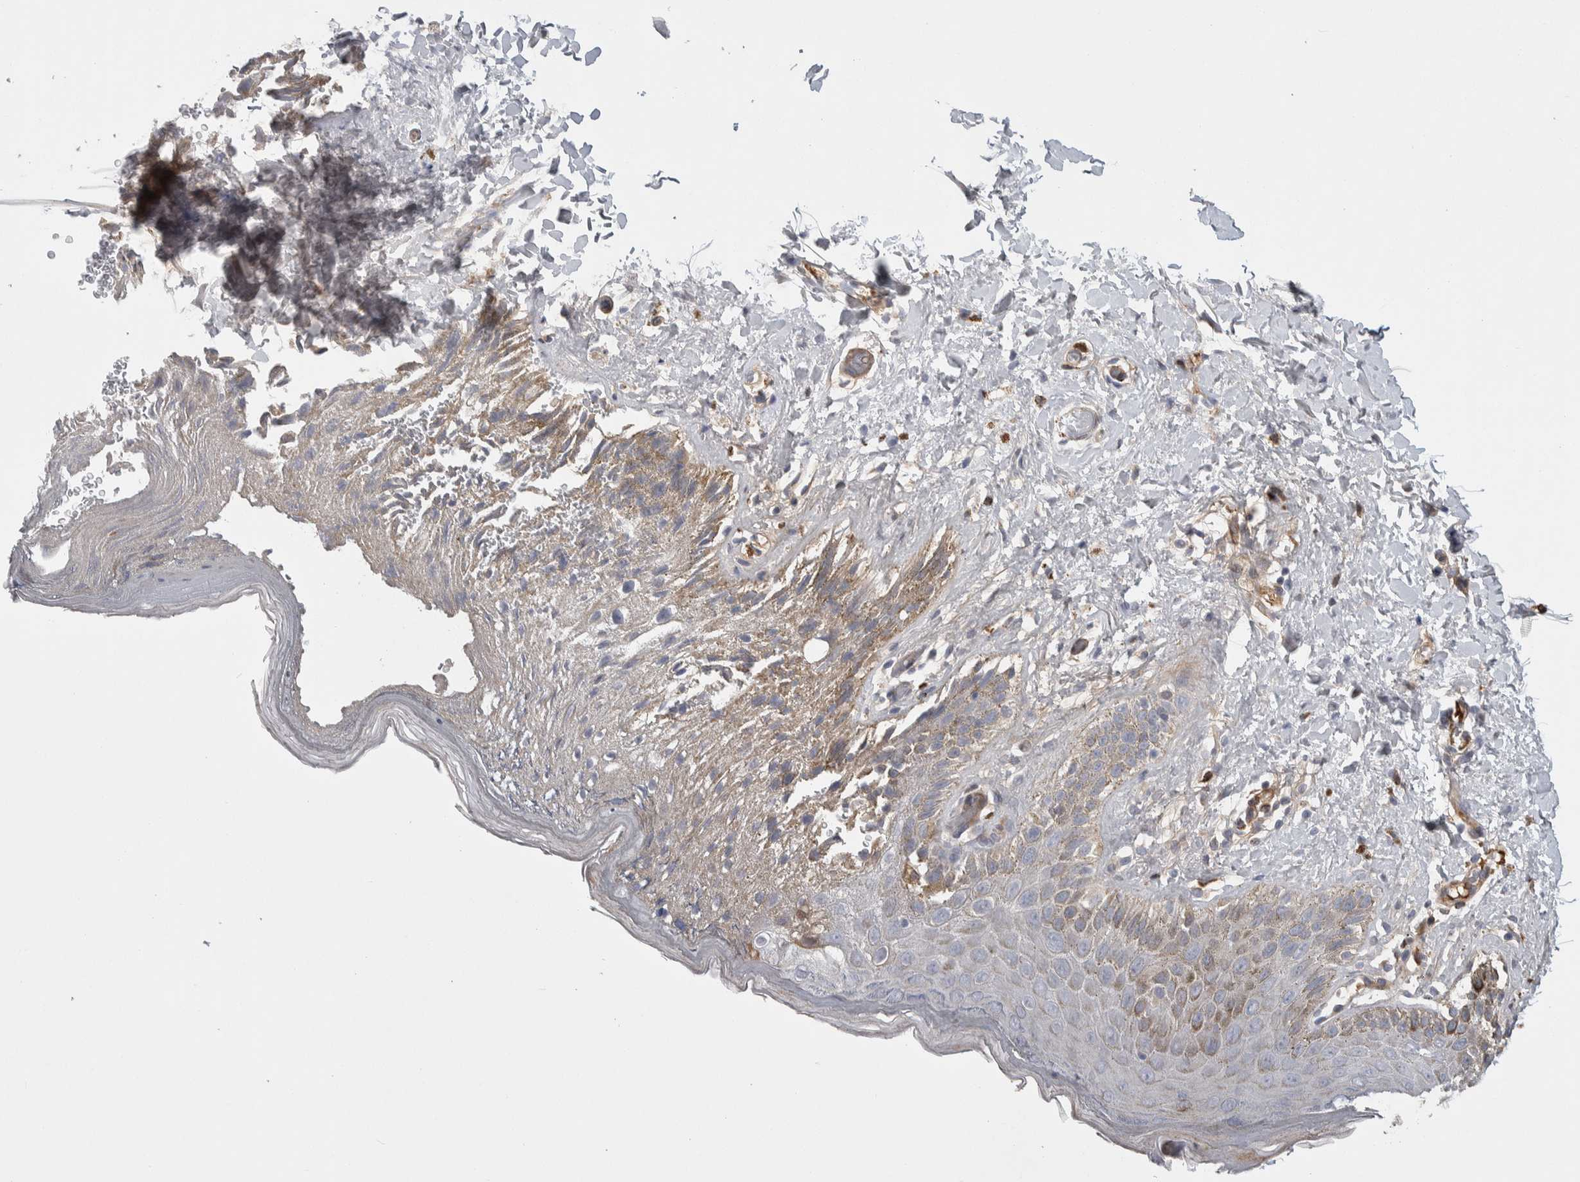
{"staining": {"intensity": "weak", "quantity": "25%-75%", "location": "cytoplasmic/membranous"}, "tissue": "skin", "cell_type": "Epidermal cells", "image_type": "normal", "snomed": [{"axis": "morphology", "description": "Normal tissue, NOS"}, {"axis": "topography", "description": "Anal"}], "caption": "Immunohistochemical staining of normal human skin demonstrates low levels of weak cytoplasmic/membranous positivity in about 25%-75% of epidermal cells.", "gene": "PSMG3", "patient": {"sex": "male", "age": 44}}